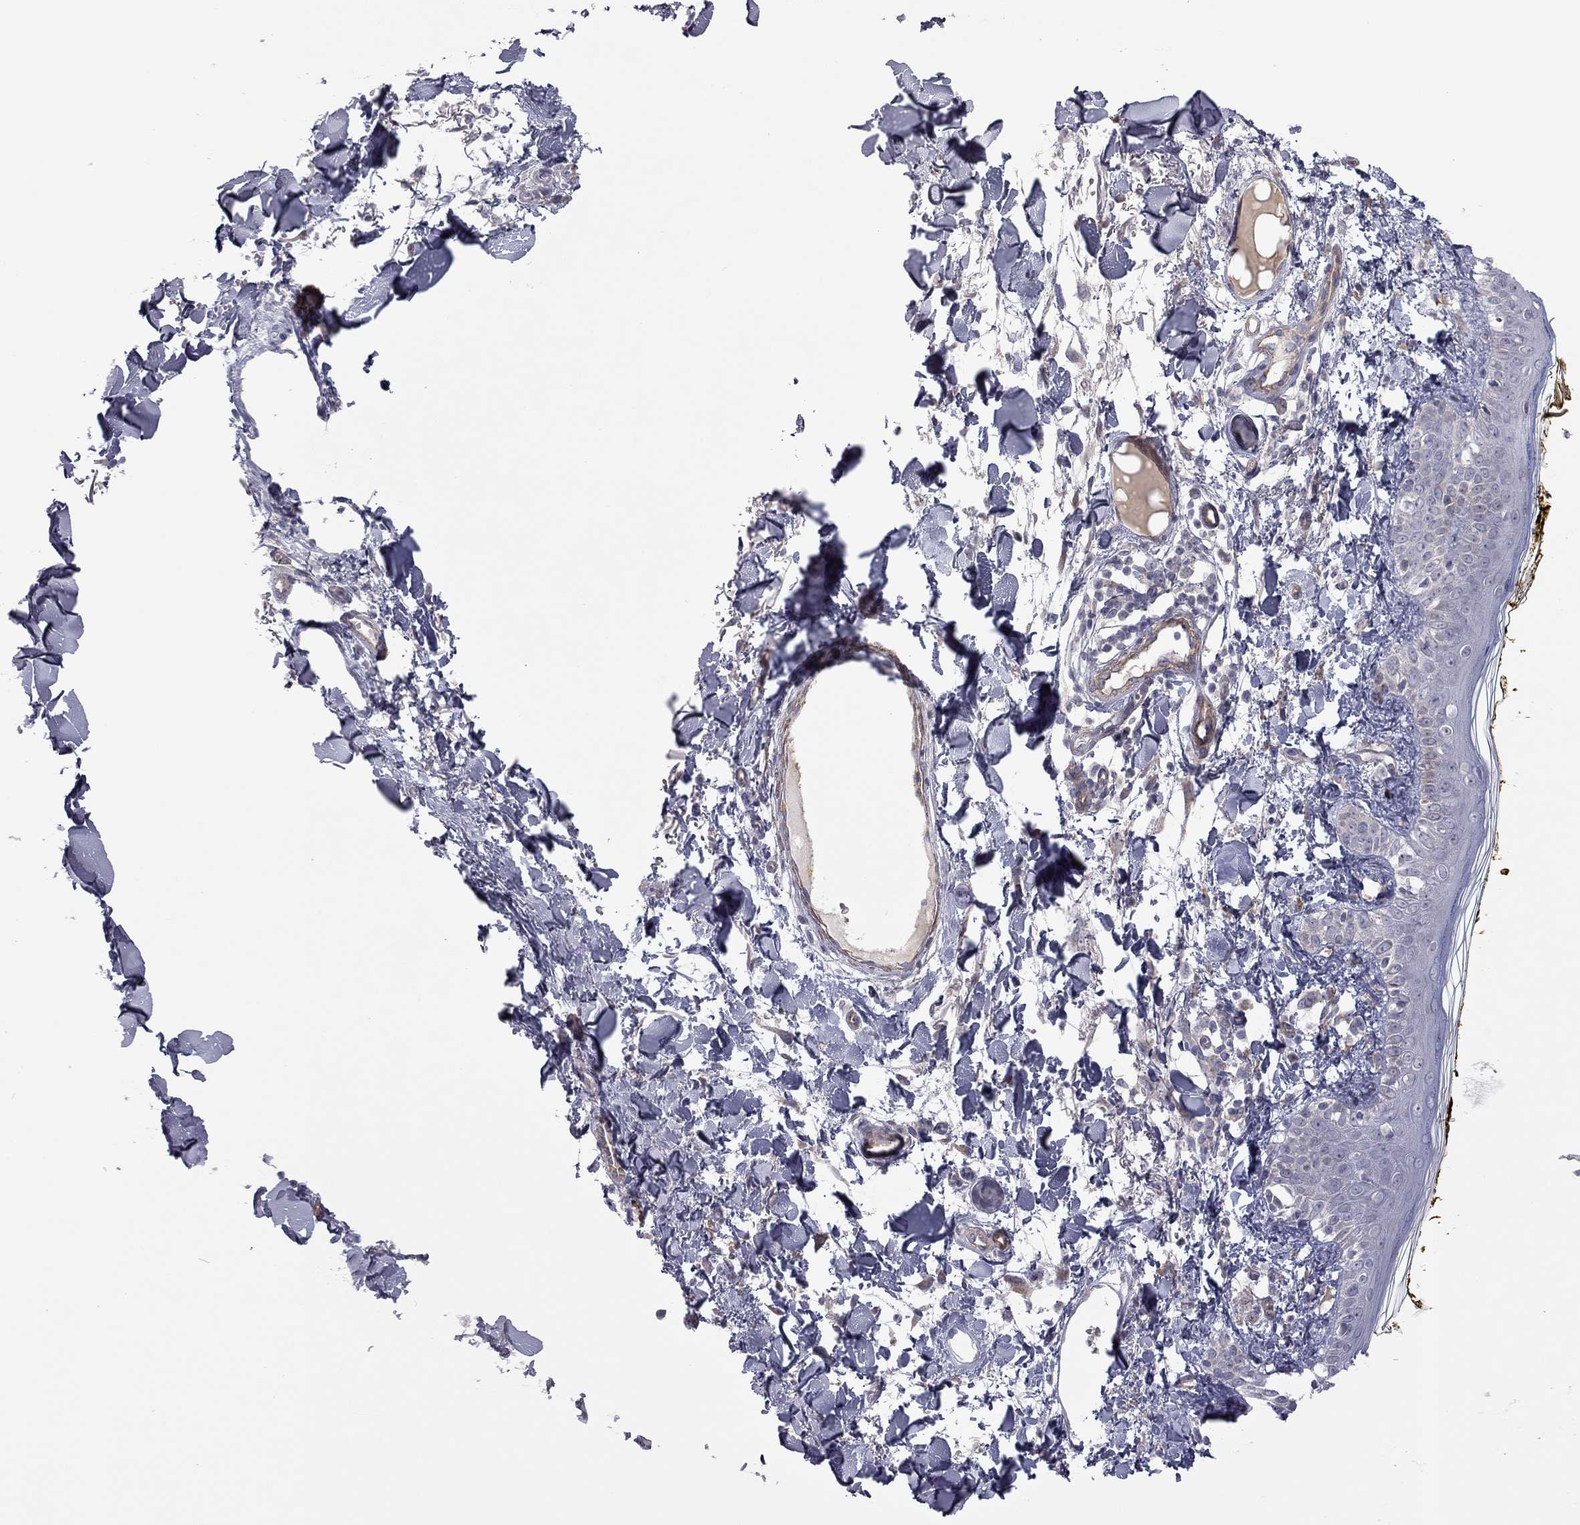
{"staining": {"intensity": "negative", "quantity": "none", "location": "none"}, "tissue": "skin", "cell_type": "Fibroblasts", "image_type": "normal", "snomed": [{"axis": "morphology", "description": "Normal tissue, NOS"}, {"axis": "topography", "description": "Skin"}], "caption": "IHC photomicrograph of unremarkable skin: human skin stained with DAB (3,3'-diaminobenzidine) demonstrates no significant protein expression in fibroblasts. The staining is performed using DAB brown chromogen with nuclei counter-stained in using hematoxylin.", "gene": "EXOC3L2", "patient": {"sex": "male", "age": 76}}